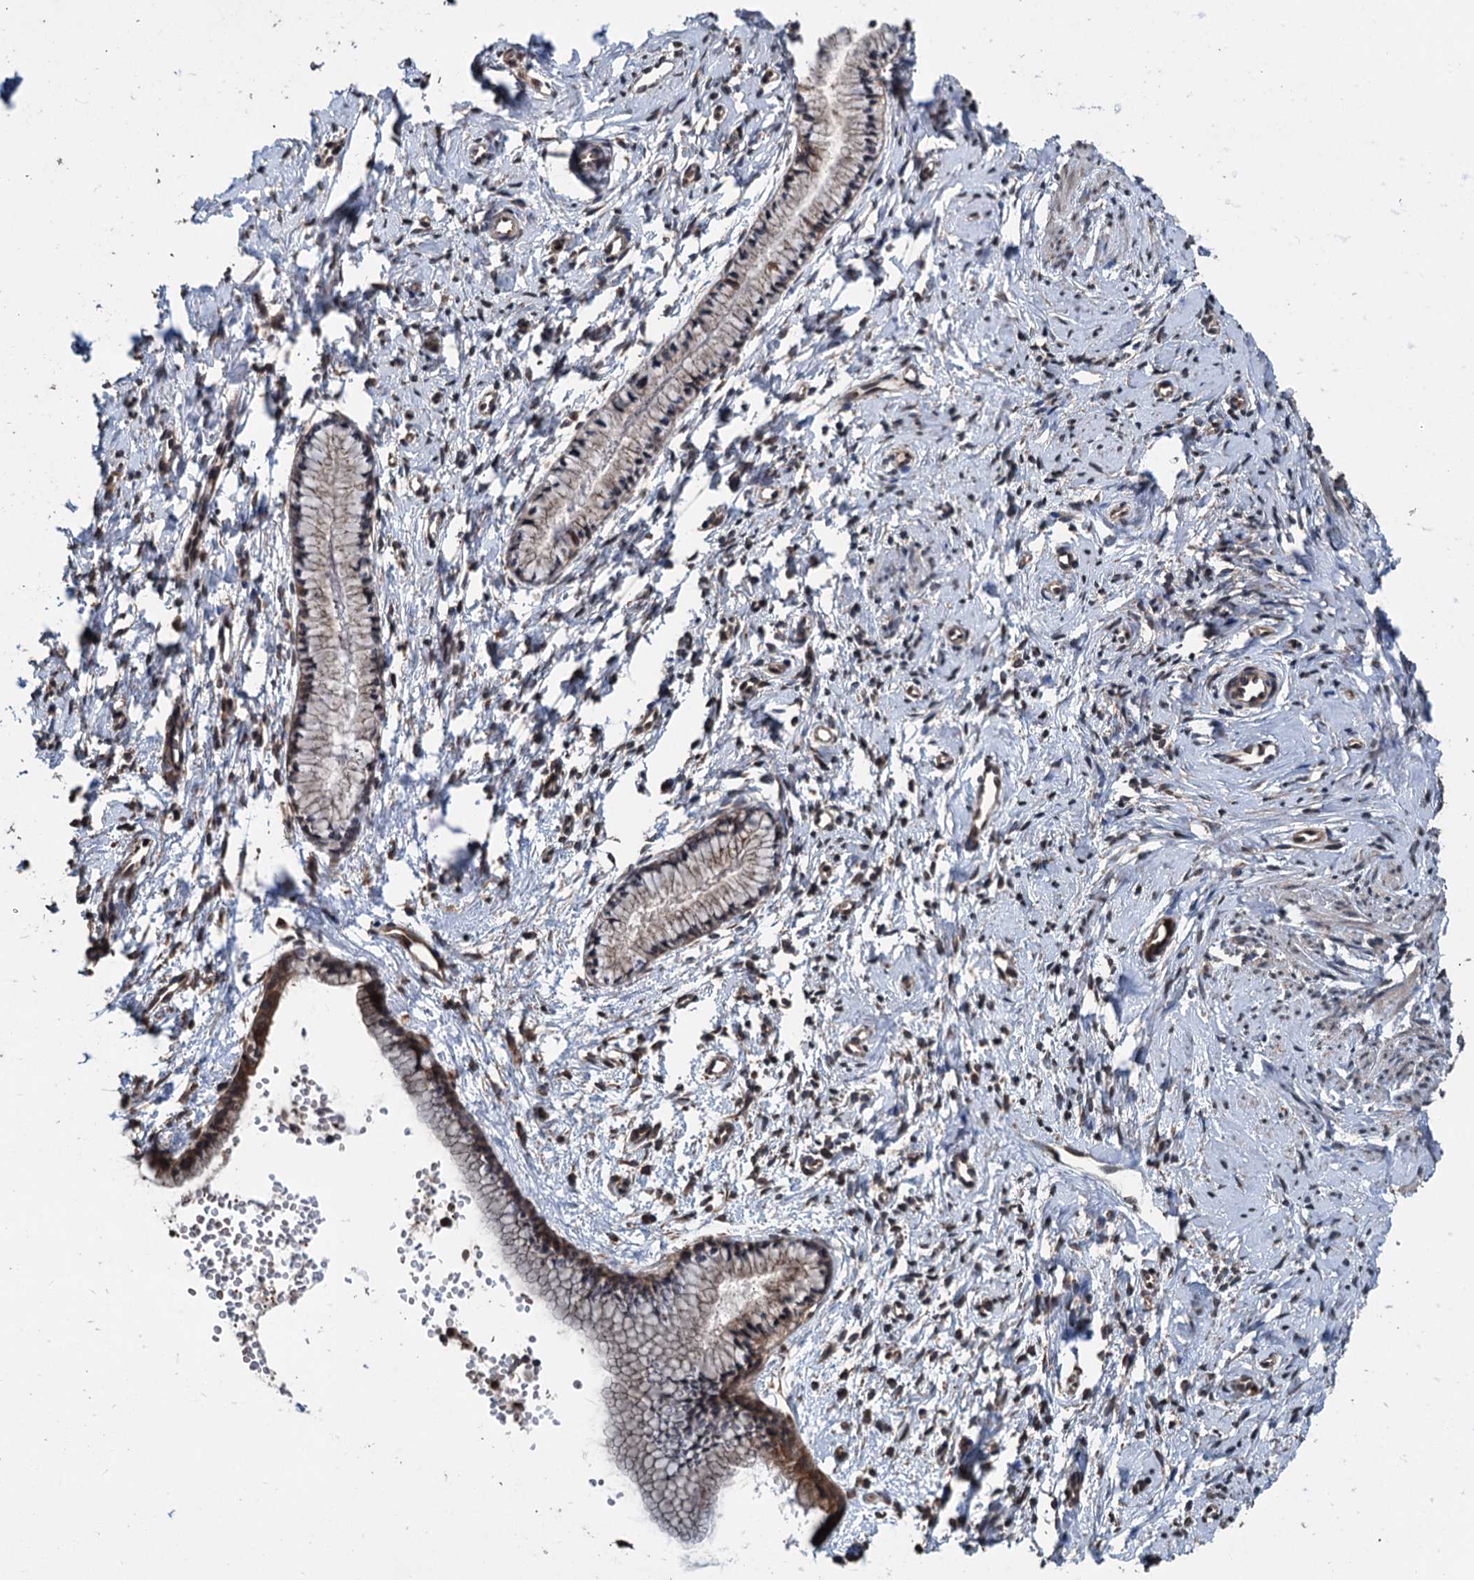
{"staining": {"intensity": "moderate", "quantity": "25%-75%", "location": "cytoplasmic/membranous"}, "tissue": "cervix", "cell_type": "Glandular cells", "image_type": "normal", "snomed": [{"axis": "morphology", "description": "Normal tissue, NOS"}, {"axis": "topography", "description": "Cervix"}], "caption": "The histopathology image reveals staining of unremarkable cervix, revealing moderate cytoplasmic/membranous protein staining (brown color) within glandular cells.", "gene": "N4BP2L2", "patient": {"sex": "female", "age": 57}}